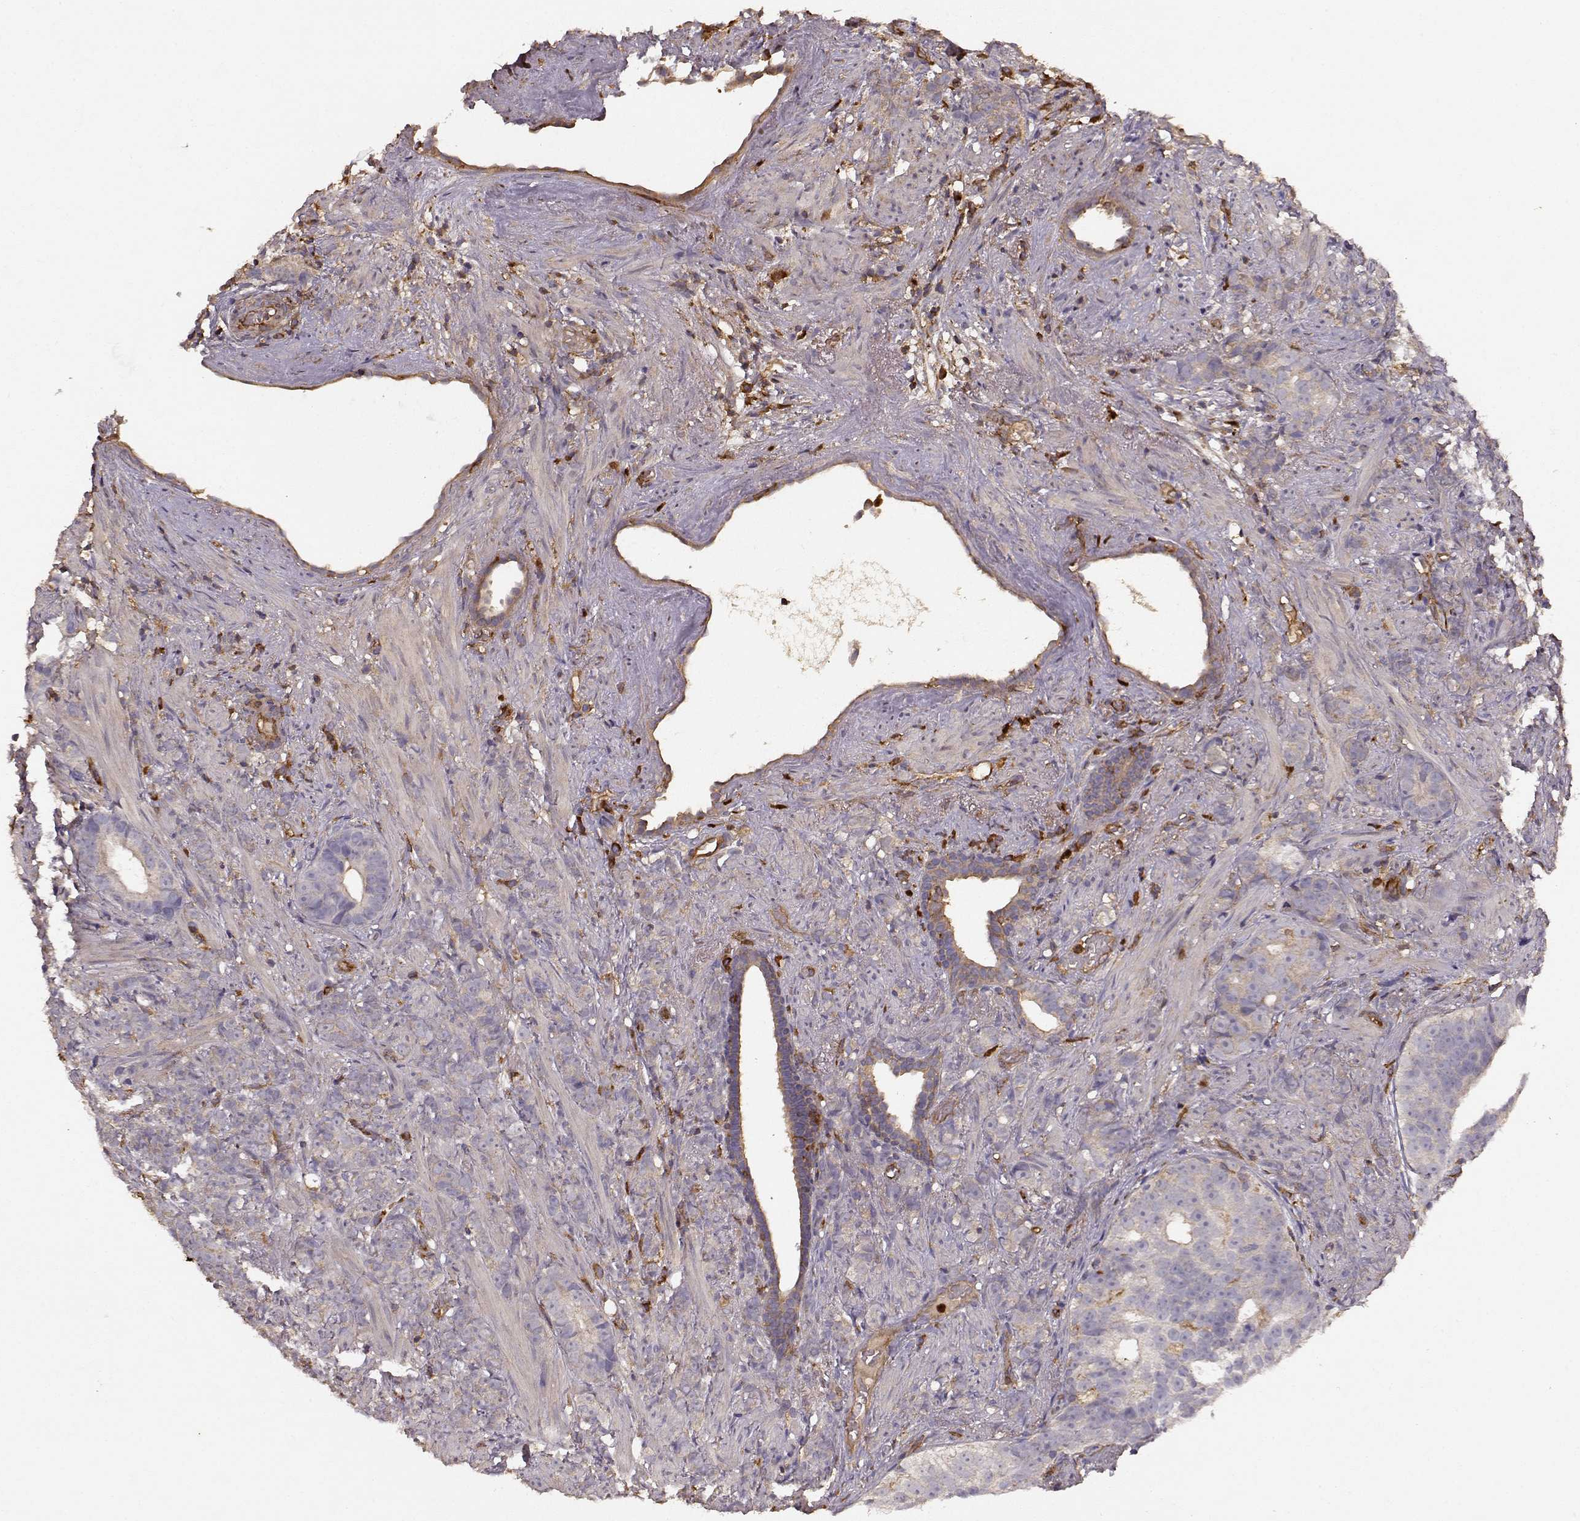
{"staining": {"intensity": "weak", "quantity": ">75%", "location": "cytoplasmic/membranous"}, "tissue": "prostate cancer", "cell_type": "Tumor cells", "image_type": "cancer", "snomed": [{"axis": "morphology", "description": "Adenocarcinoma, High grade"}, {"axis": "topography", "description": "Prostate"}], "caption": "Protein staining by IHC shows weak cytoplasmic/membranous staining in about >75% of tumor cells in prostate cancer.", "gene": "ARHGEF2", "patient": {"sex": "male", "age": 81}}